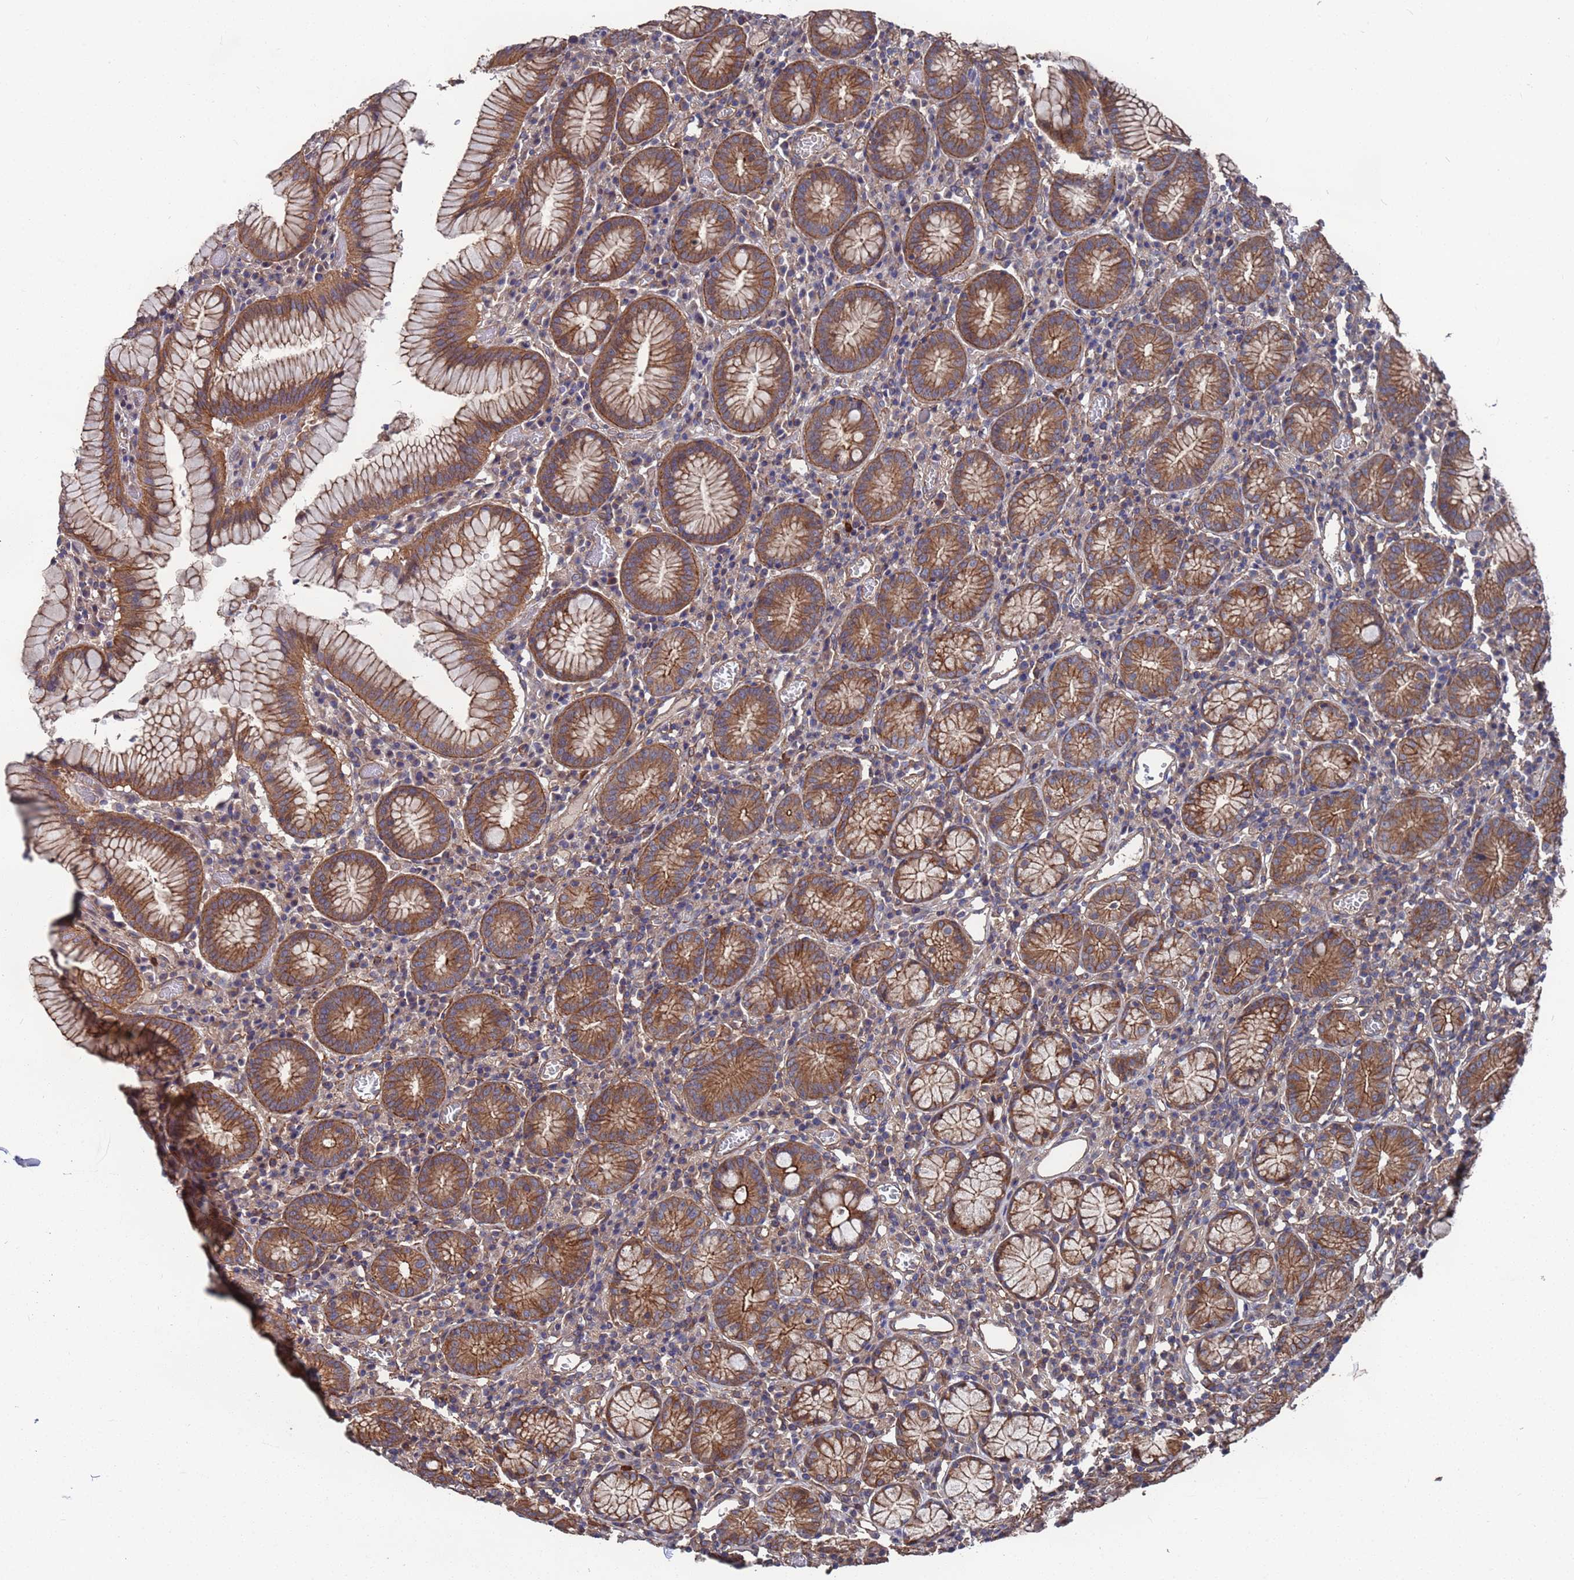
{"staining": {"intensity": "moderate", "quantity": ">75%", "location": "cytoplasmic/membranous"}, "tissue": "stomach", "cell_type": "Glandular cells", "image_type": "normal", "snomed": [{"axis": "morphology", "description": "Normal tissue, NOS"}, {"axis": "topography", "description": "Stomach"}], "caption": "Immunohistochemical staining of benign stomach reveals moderate cytoplasmic/membranous protein staining in approximately >75% of glandular cells.", "gene": "NDUFAF6", "patient": {"sex": "male", "age": 55}}